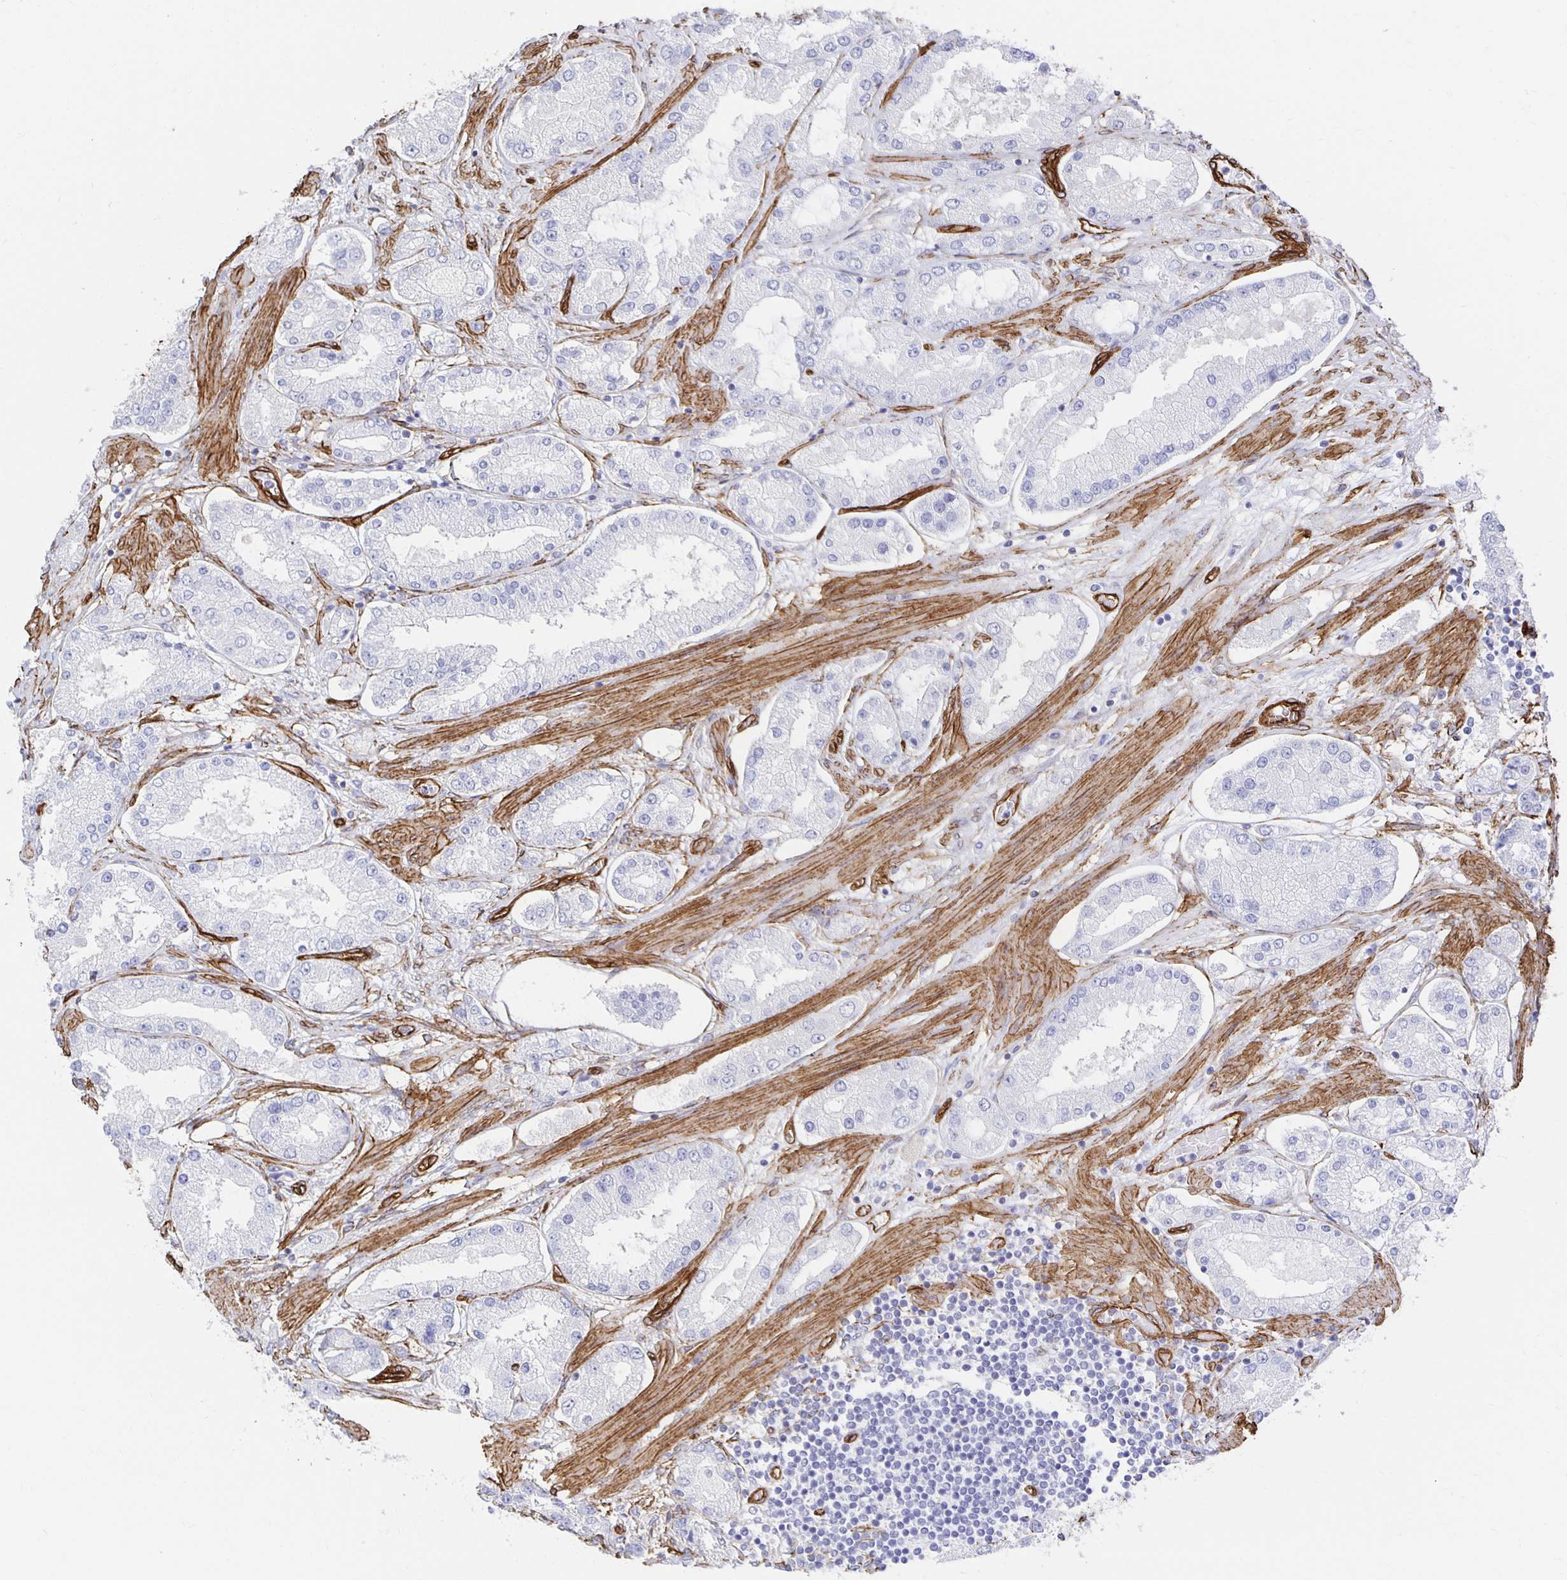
{"staining": {"intensity": "negative", "quantity": "none", "location": "none"}, "tissue": "prostate cancer", "cell_type": "Tumor cells", "image_type": "cancer", "snomed": [{"axis": "morphology", "description": "Adenocarcinoma, High grade"}, {"axis": "topography", "description": "Prostate"}], "caption": "Prostate cancer (high-grade adenocarcinoma) stained for a protein using IHC demonstrates no positivity tumor cells.", "gene": "VIPR2", "patient": {"sex": "male", "age": 69}}